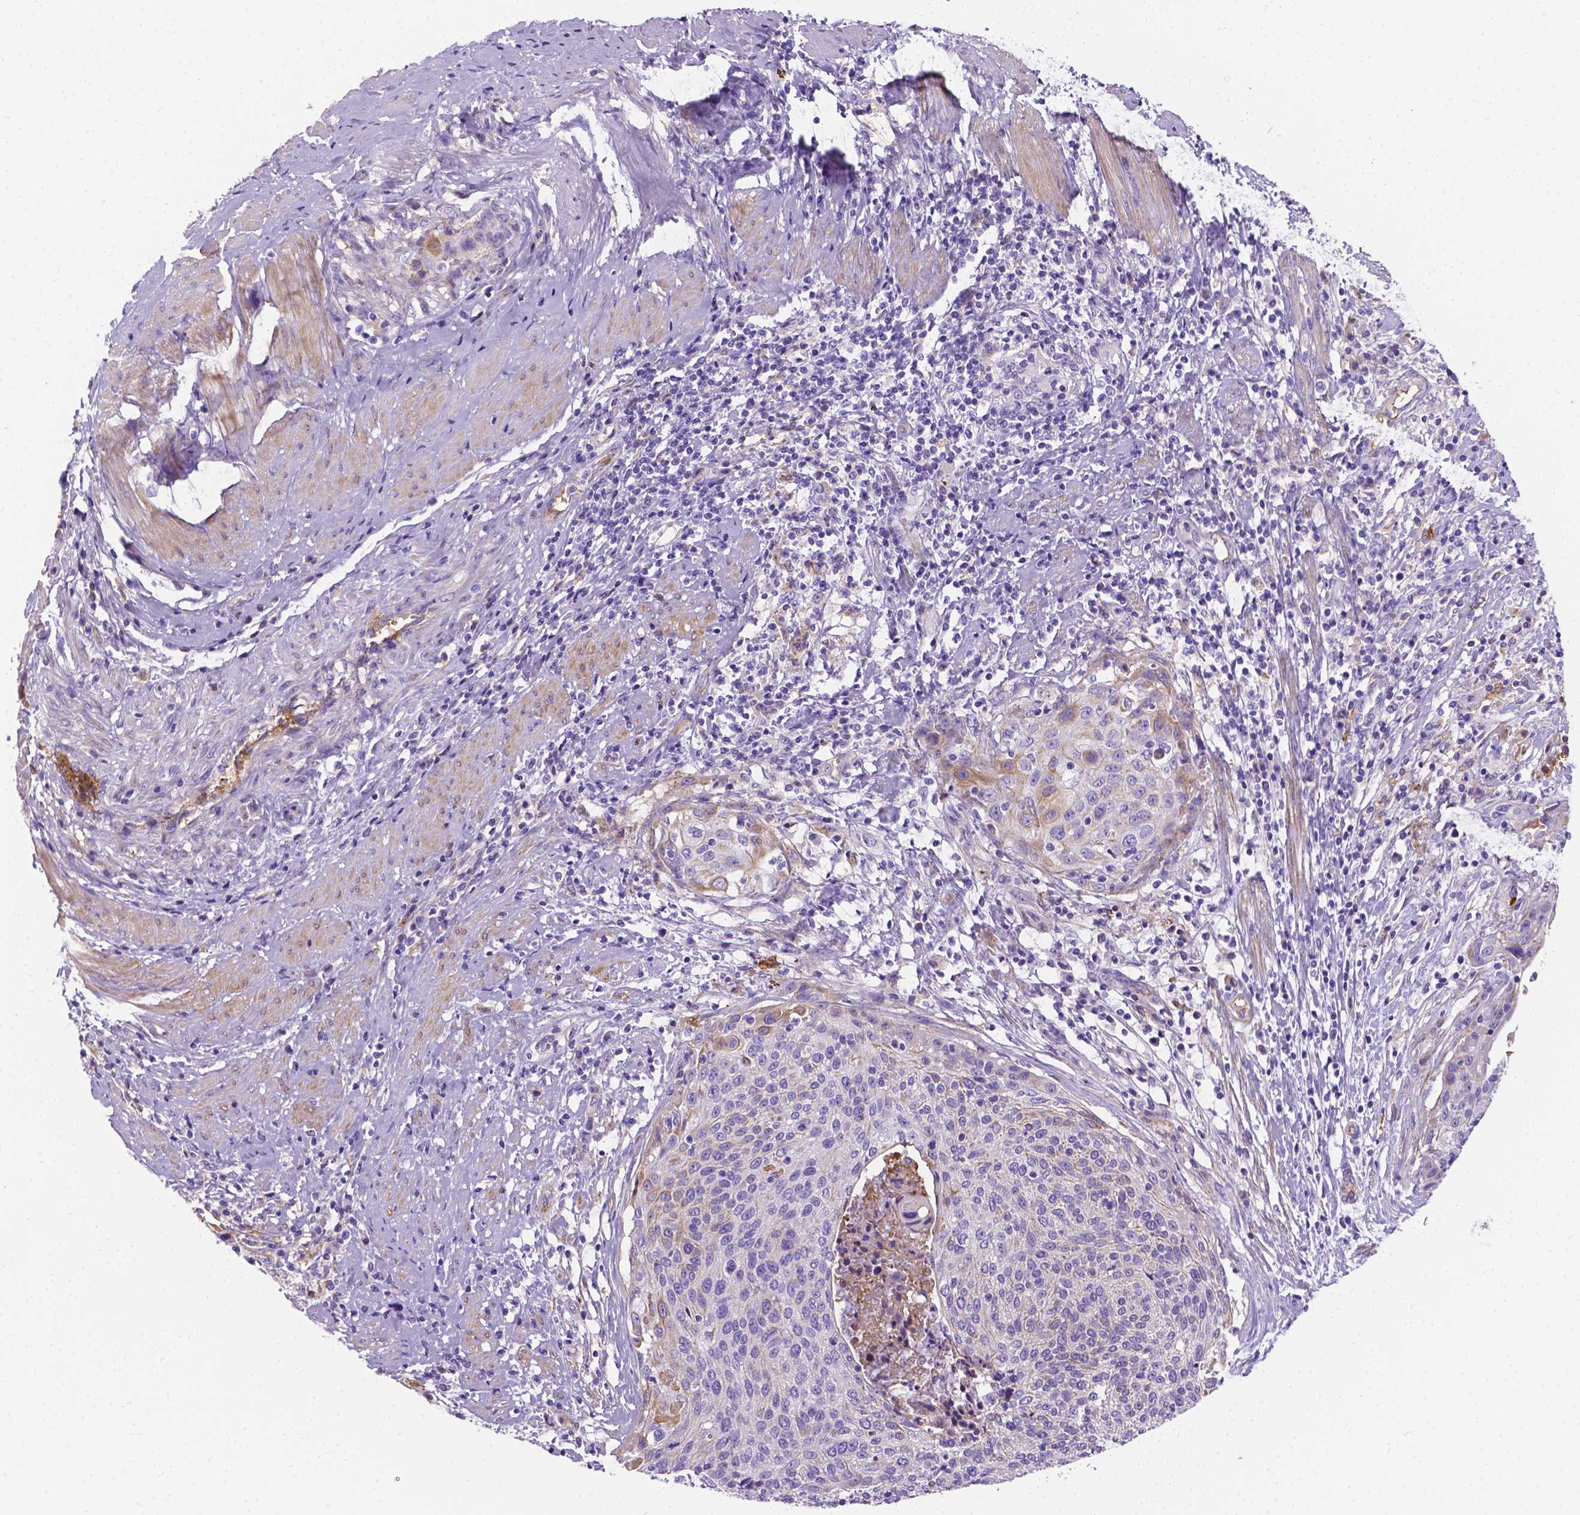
{"staining": {"intensity": "weak", "quantity": "<25%", "location": "cytoplasmic/membranous"}, "tissue": "cervical cancer", "cell_type": "Tumor cells", "image_type": "cancer", "snomed": [{"axis": "morphology", "description": "Squamous cell carcinoma, NOS"}, {"axis": "topography", "description": "Cervix"}], "caption": "IHC image of neoplastic tissue: cervical cancer (squamous cell carcinoma) stained with DAB shows no significant protein staining in tumor cells.", "gene": "APOE", "patient": {"sex": "female", "age": 31}}